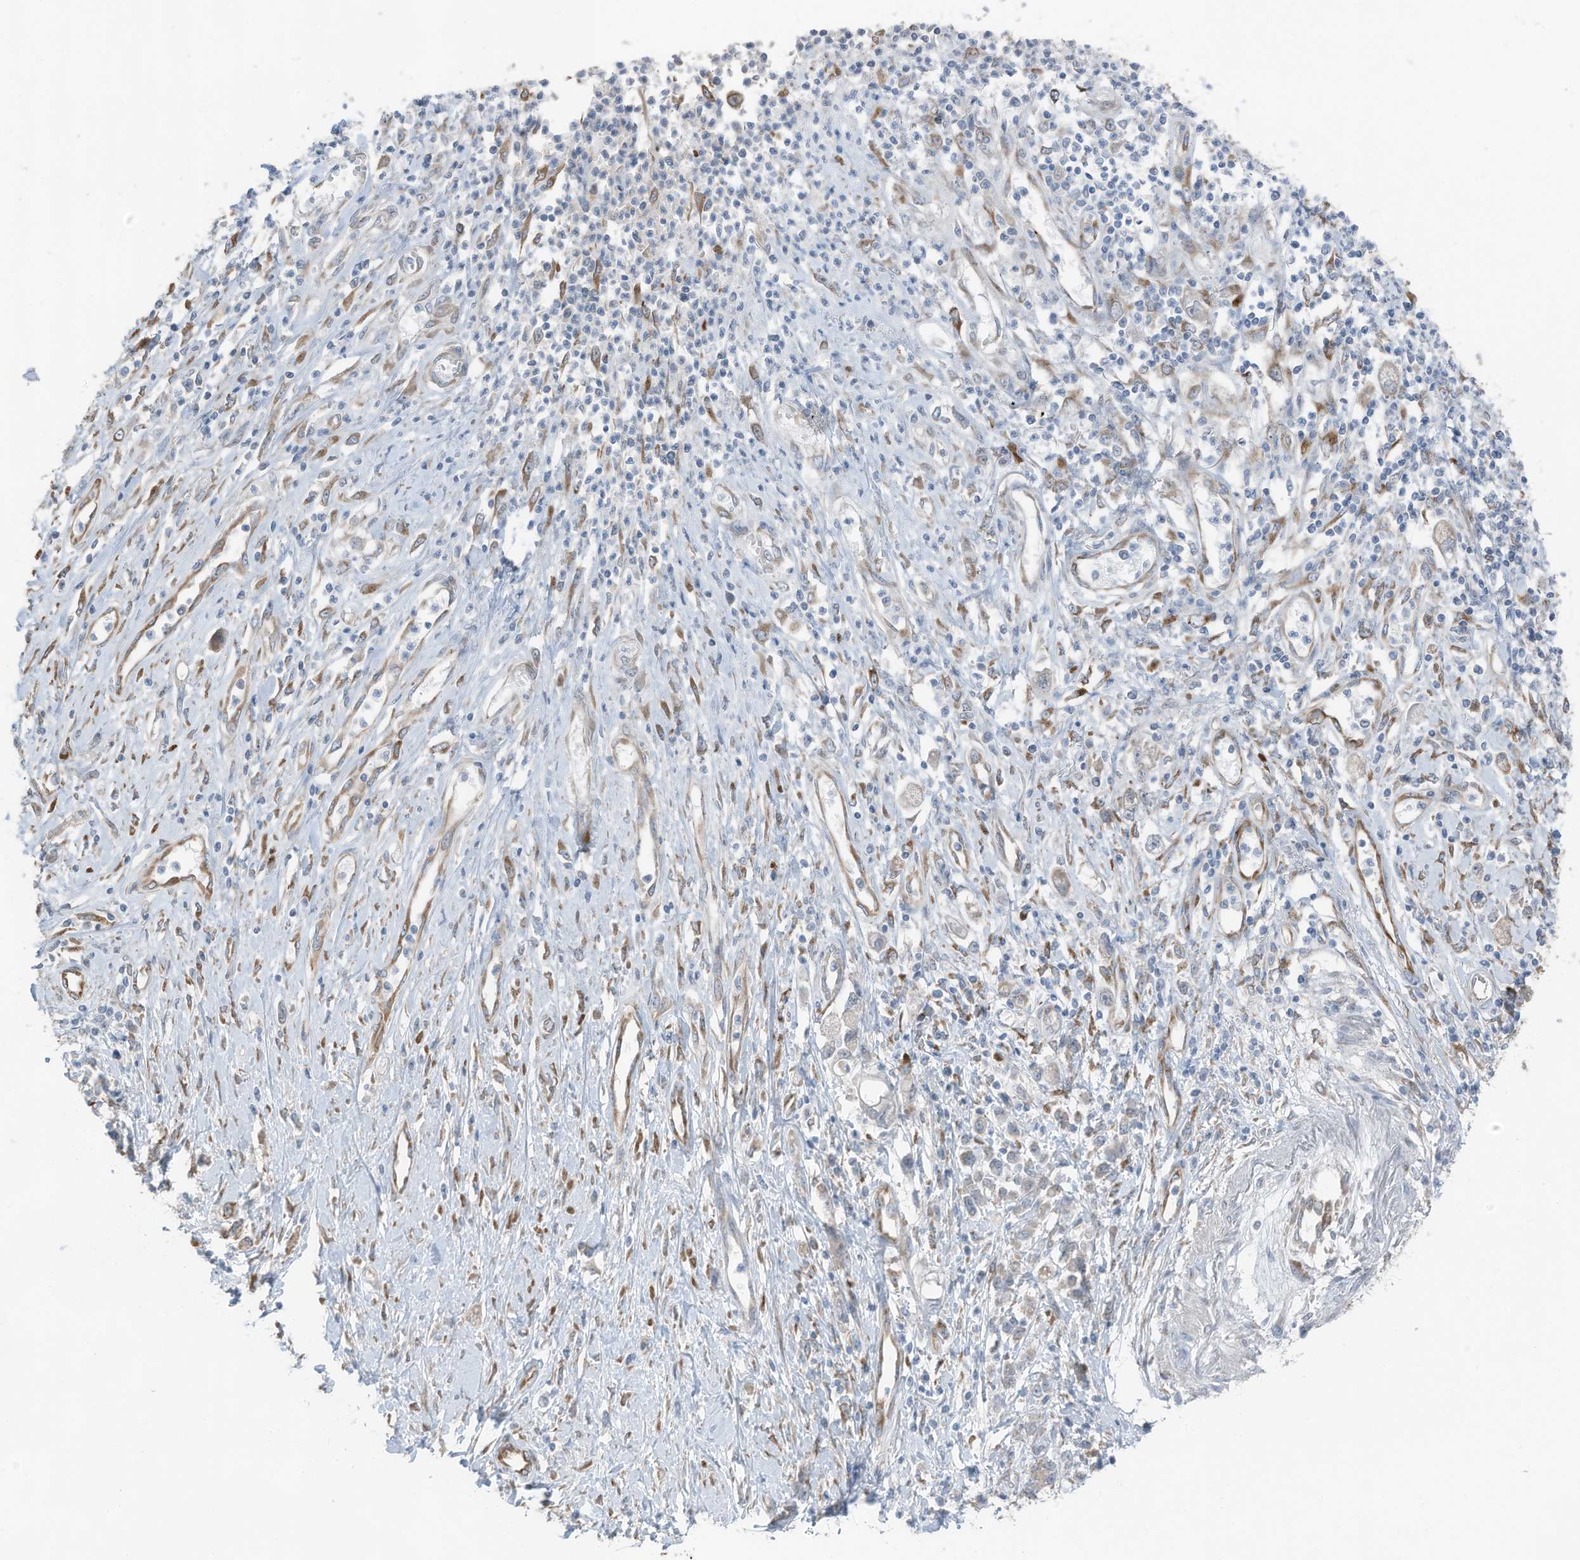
{"staining": {"intensity": "weak", "quantity": "<25%", "location": "cytoplasmic/membranous"}, "tissue": "stomach cancer", "cell_type": "Tumor cells", "image_type": "cancer", "snomed": [{"axis": "morphology", "description": "Adenocarcinoma, NOS"}, {"axis": "topography", "description": "Stomach"}], "caption": "DAB (3,3'-diaminobenzidine) immunohistochemical staining of stomach adenocarcinoma displays no significant expression in tumor cells.", "gene": "ARHGEF33", "patient": {"sex": "female", "age": 76}}